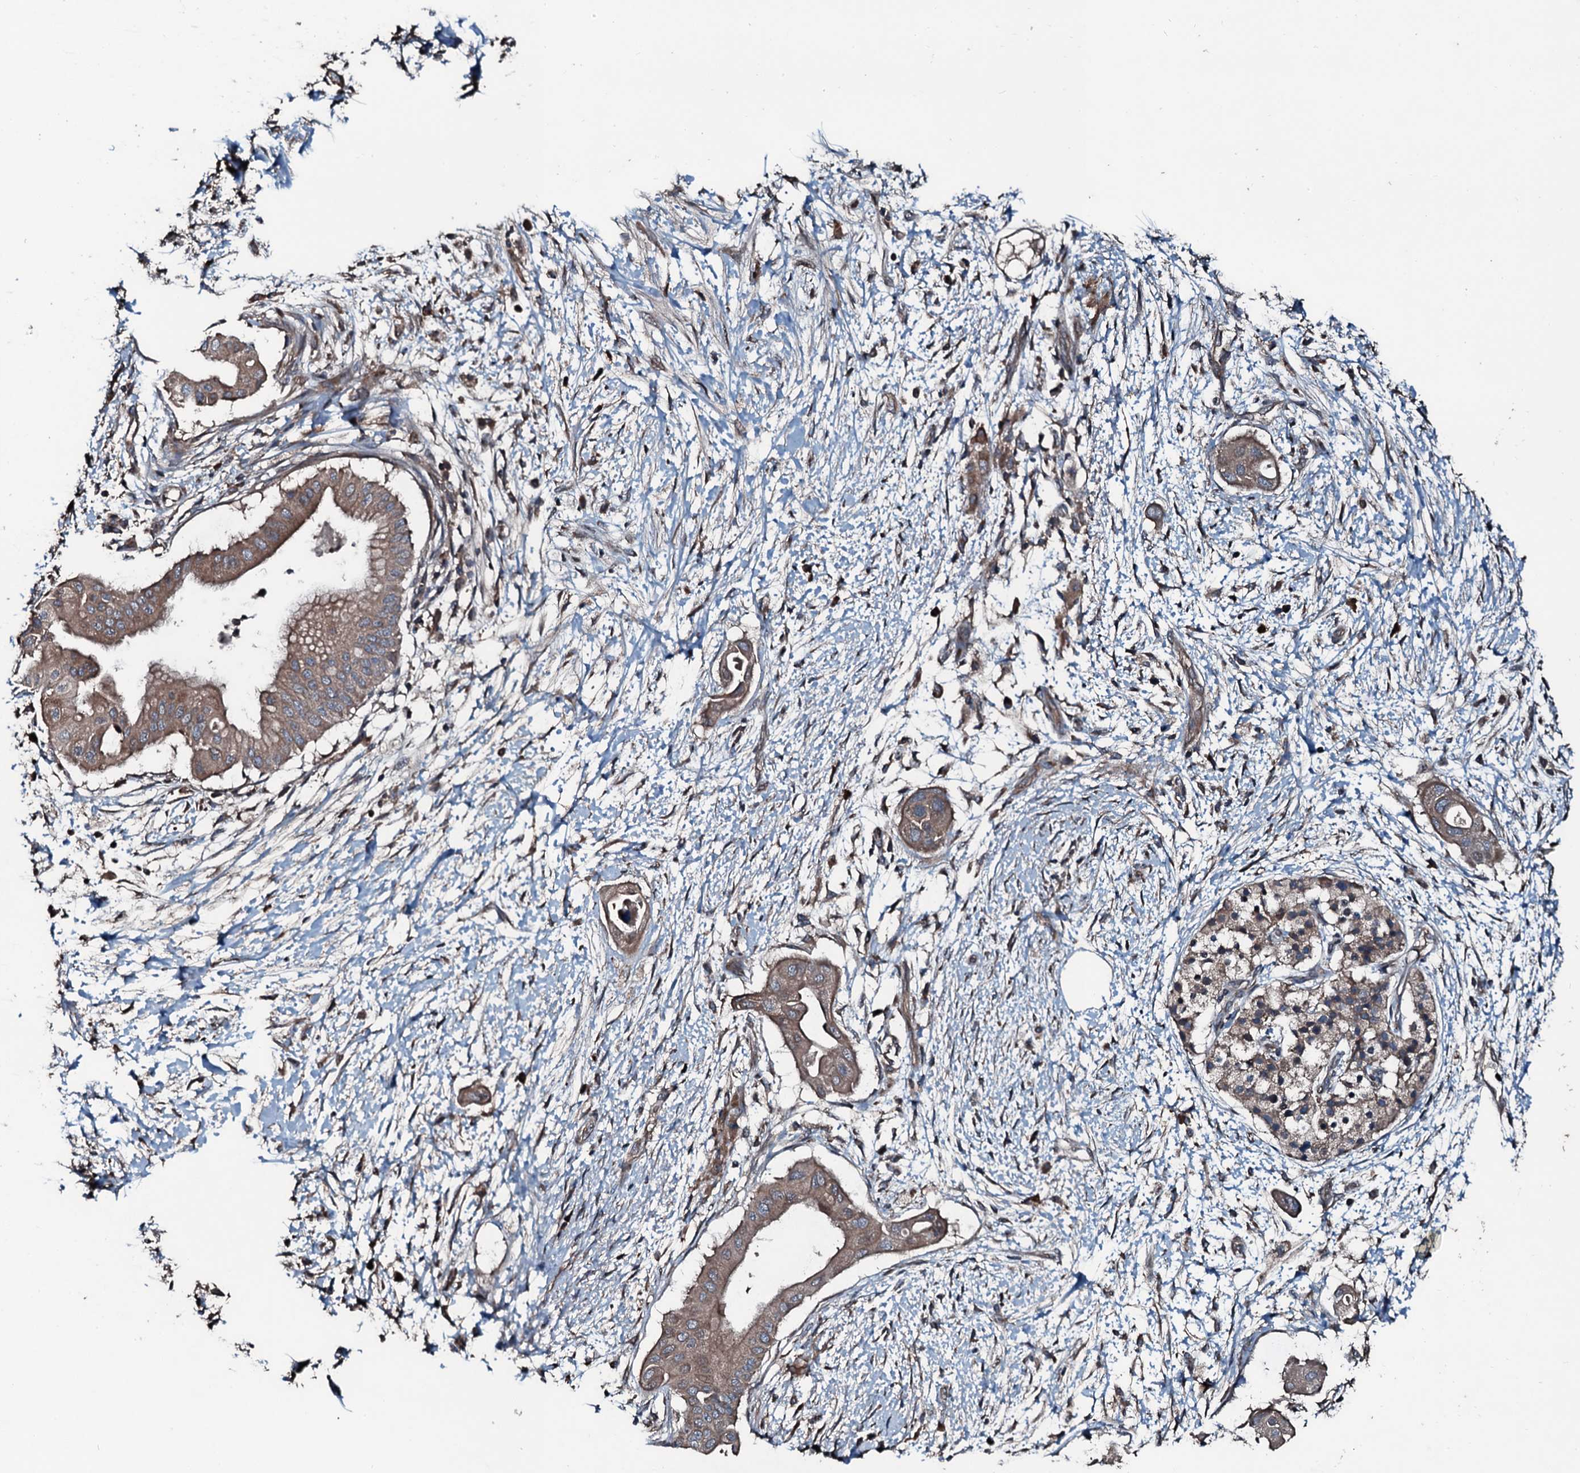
{"staining": {"intensity": "moderate", "quantity": ">75%", "location": "cytoplasmic/membranous"}, "tissue": "pancreatic cancer", "cell_type": "Tumor cells", "image_type": "cancer", "snomed": [{"axis": "morphology", "description": "Adenocarcinoma, NOS"}, {"axis": "topography", "description": "Pancreas"}], "caption": "High-power microscopy captured an immunohistochemistry photomicrograph of pancreatic cancer (adenocarcinoma), revealing moderate cytoplasmic/membranous staining in approximately >75% of tumor cells. (Stains: DAB in brown, nuclei in blue, Microscopy: brightfield microscopy at high magnification).", "gene": "AARS1", "patient": {"sex": "male", "age": 68}}